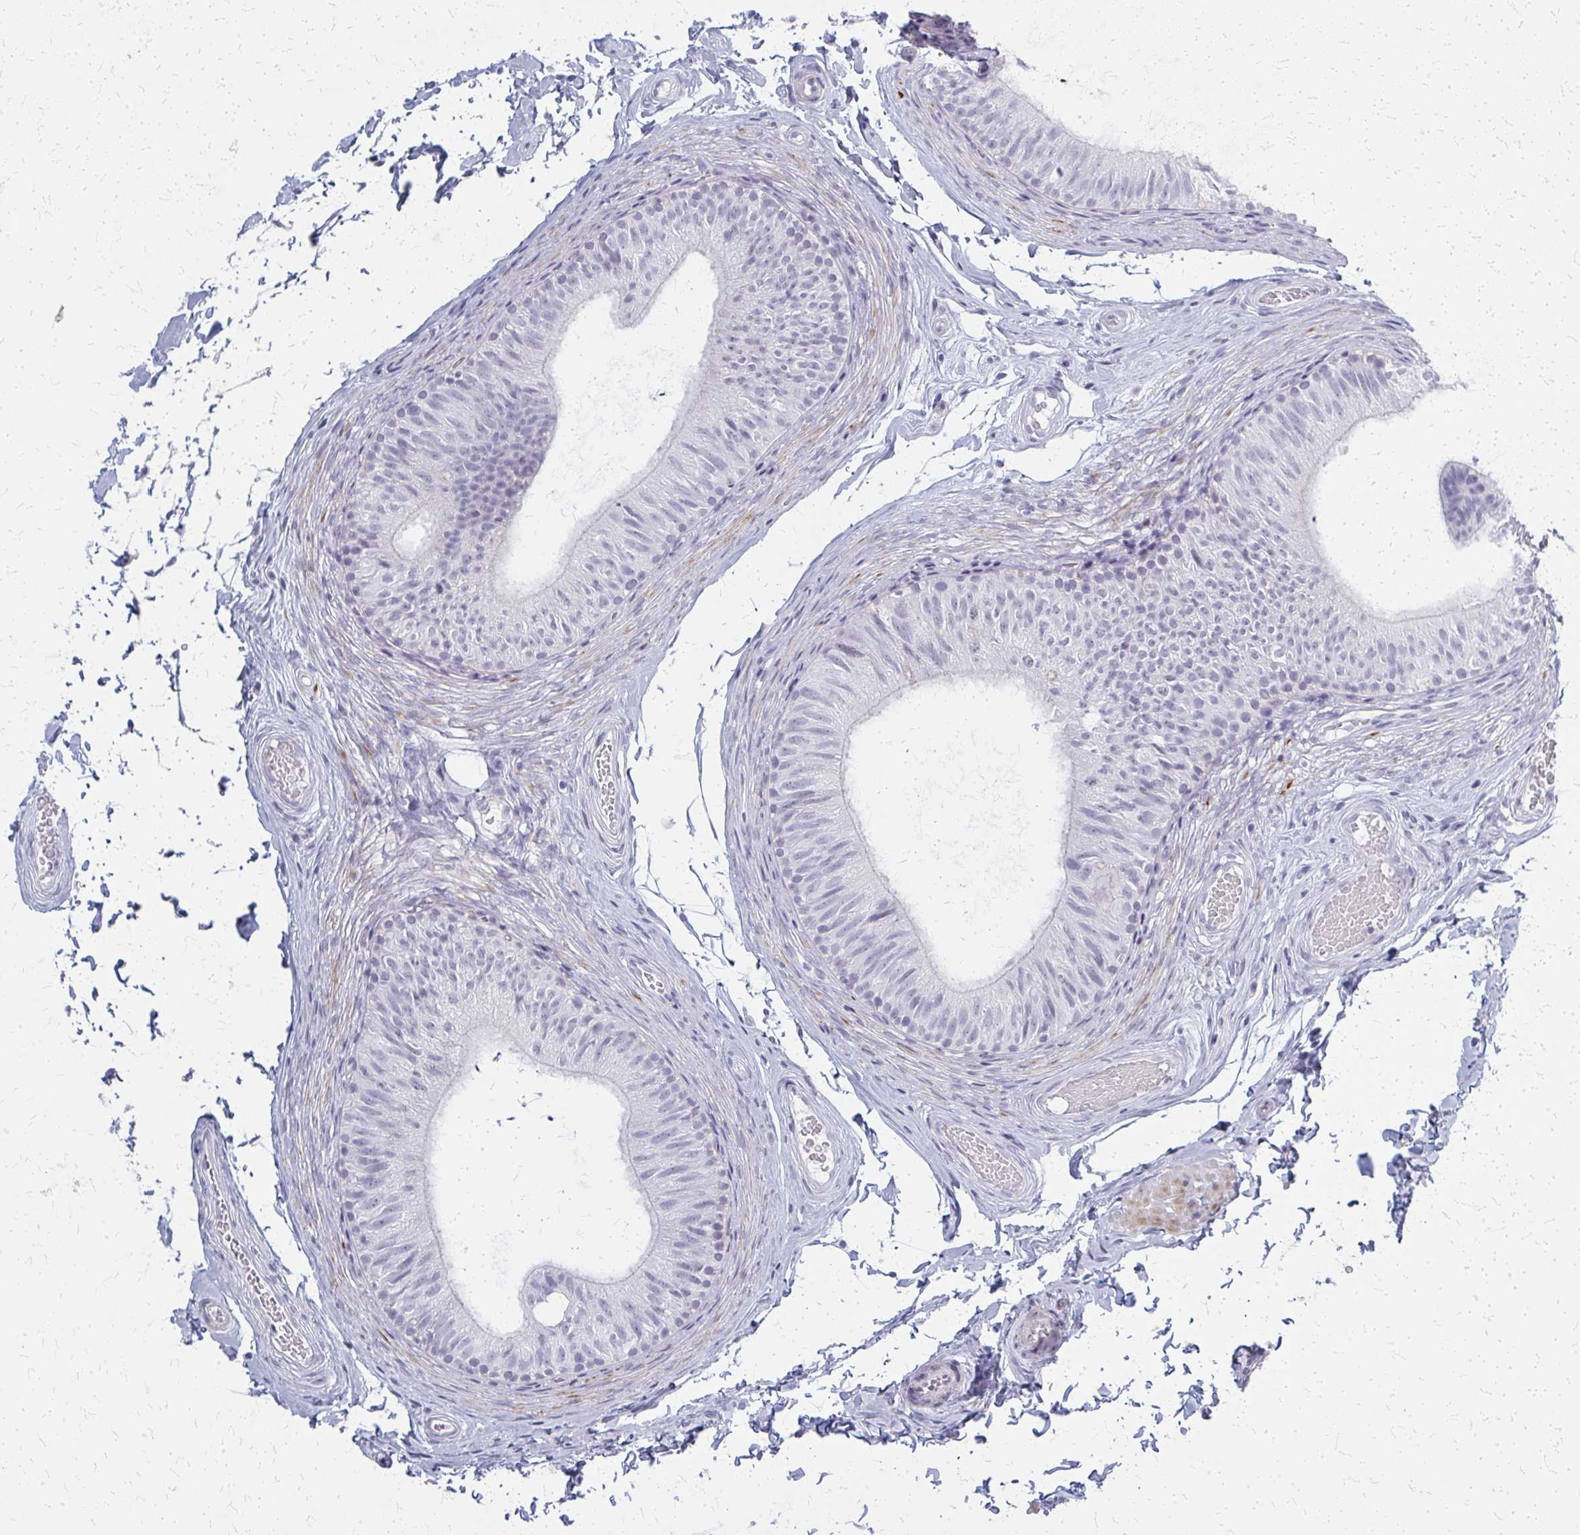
{"staining": {"intensity": "negative", "quantity": "none", "location": "none"}, "tissue": "epididymis", "cell_type": "Glandular cells", "image_type": "normal", "snomed": [{"axis": "morphology", "description": "Normal tissue, NOS"}, {"axis": "topography", "description": "Epididymis, spermatic cord, NOS"}, {"axis": "topography", "description": "Epididymis"}, {"axis": "topography", "description": "Peripheral nerve tissue"}], "caption": "Immunohistochemistry photomicrograph of benign epididymis stained for a protein (brown), which reveals no positivity in glandular cells.", "gene": "CASQ2", "patient": {"sex": "male", "age": 29}}